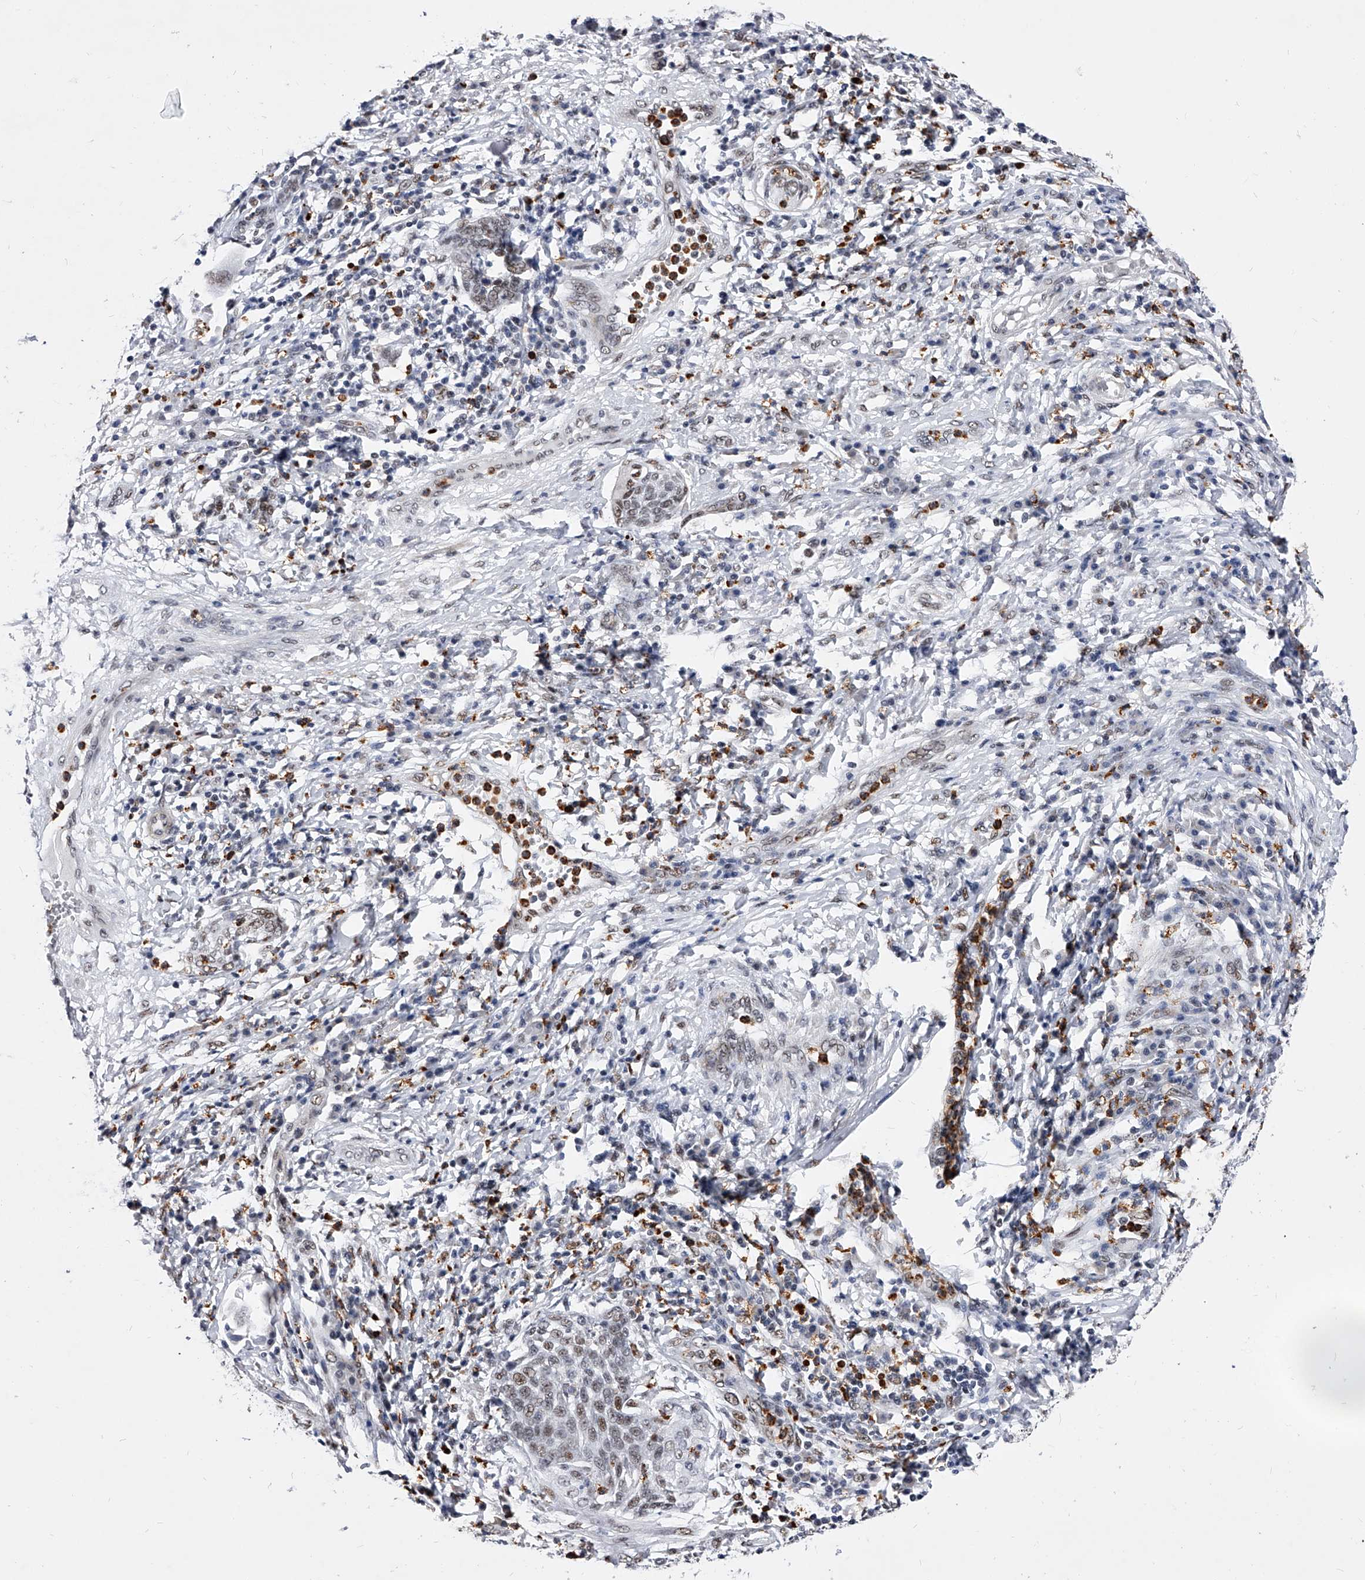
{"staining": {"intensity": "weak", "quantity": ">75%", "location": "nuclear"}, "tissue": "cervical cancer", "cell_type": "Tumor cells", "image_type": "cancer", "snomed": [{"axis": "morphology", "description": "Squamous cell carcinoma, NOS"}, {"axis": "topography", "description": "Cervix"}], "caption": "A photomicrograph showing weak nuclear expression in approximately >75% of tumor cells in cervical cancer, as visualized by brown immunohistochemical staining.", "gene": "TESK2", "patient": {"sex": "female", "age": 34}}